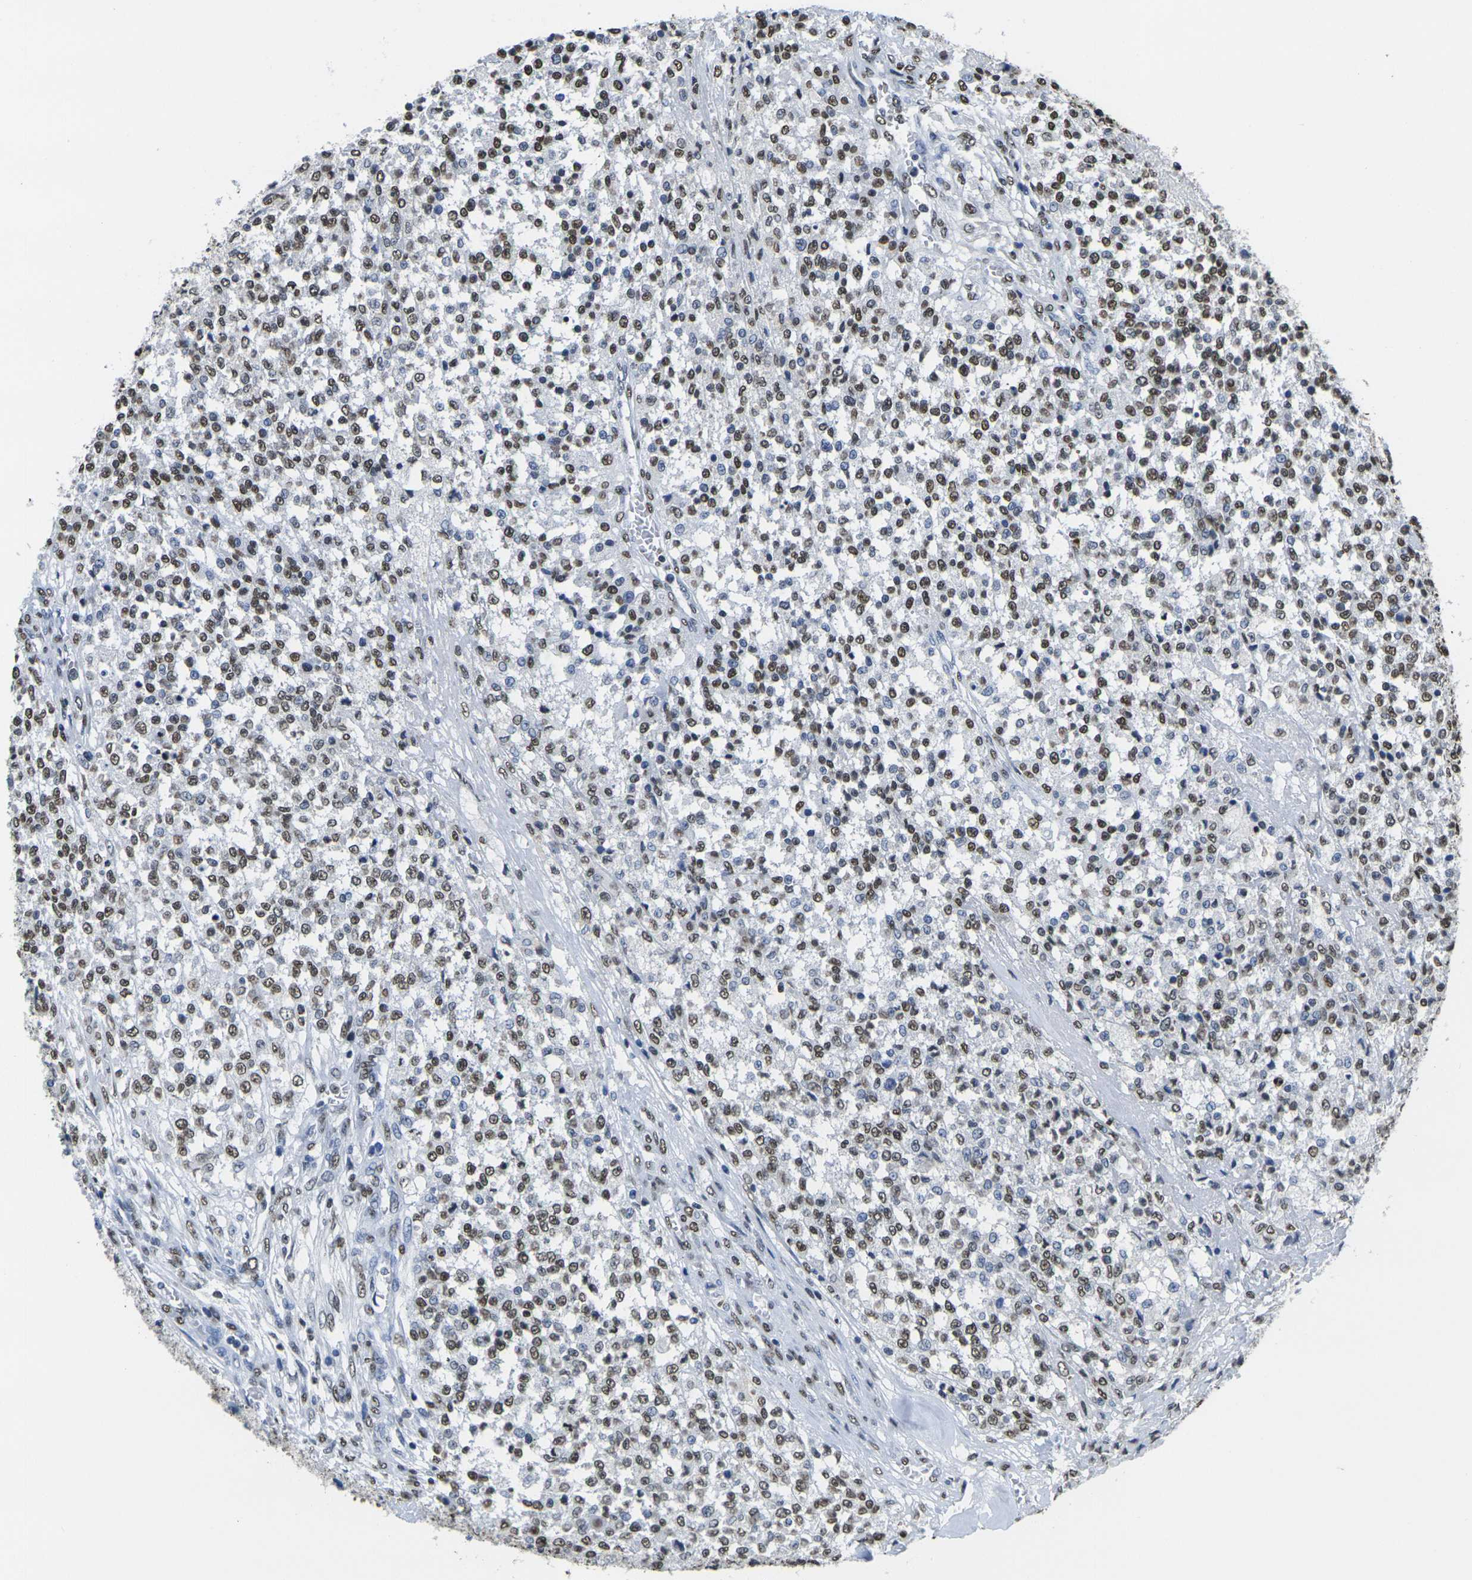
{"staining": {"intensity": "strong", "quantity": "25%-75%", "location": "nuclear"}, "tissue": "testis cancer", "cell_type": "Tumor cells", "image_type": "cancer", "snomed": [{"axis": "morphology", "description": "Seminoma, NOS"}, {"axis": "topography", "description": "Testis"}], "caption": "Protein expression analysis of testis seminoma demonstrates strong nuclear positivity in approximately 25%-75% of tumor cells.", "gene": "DRAXIN", "patient": {"sex": "male", "age": 59}}